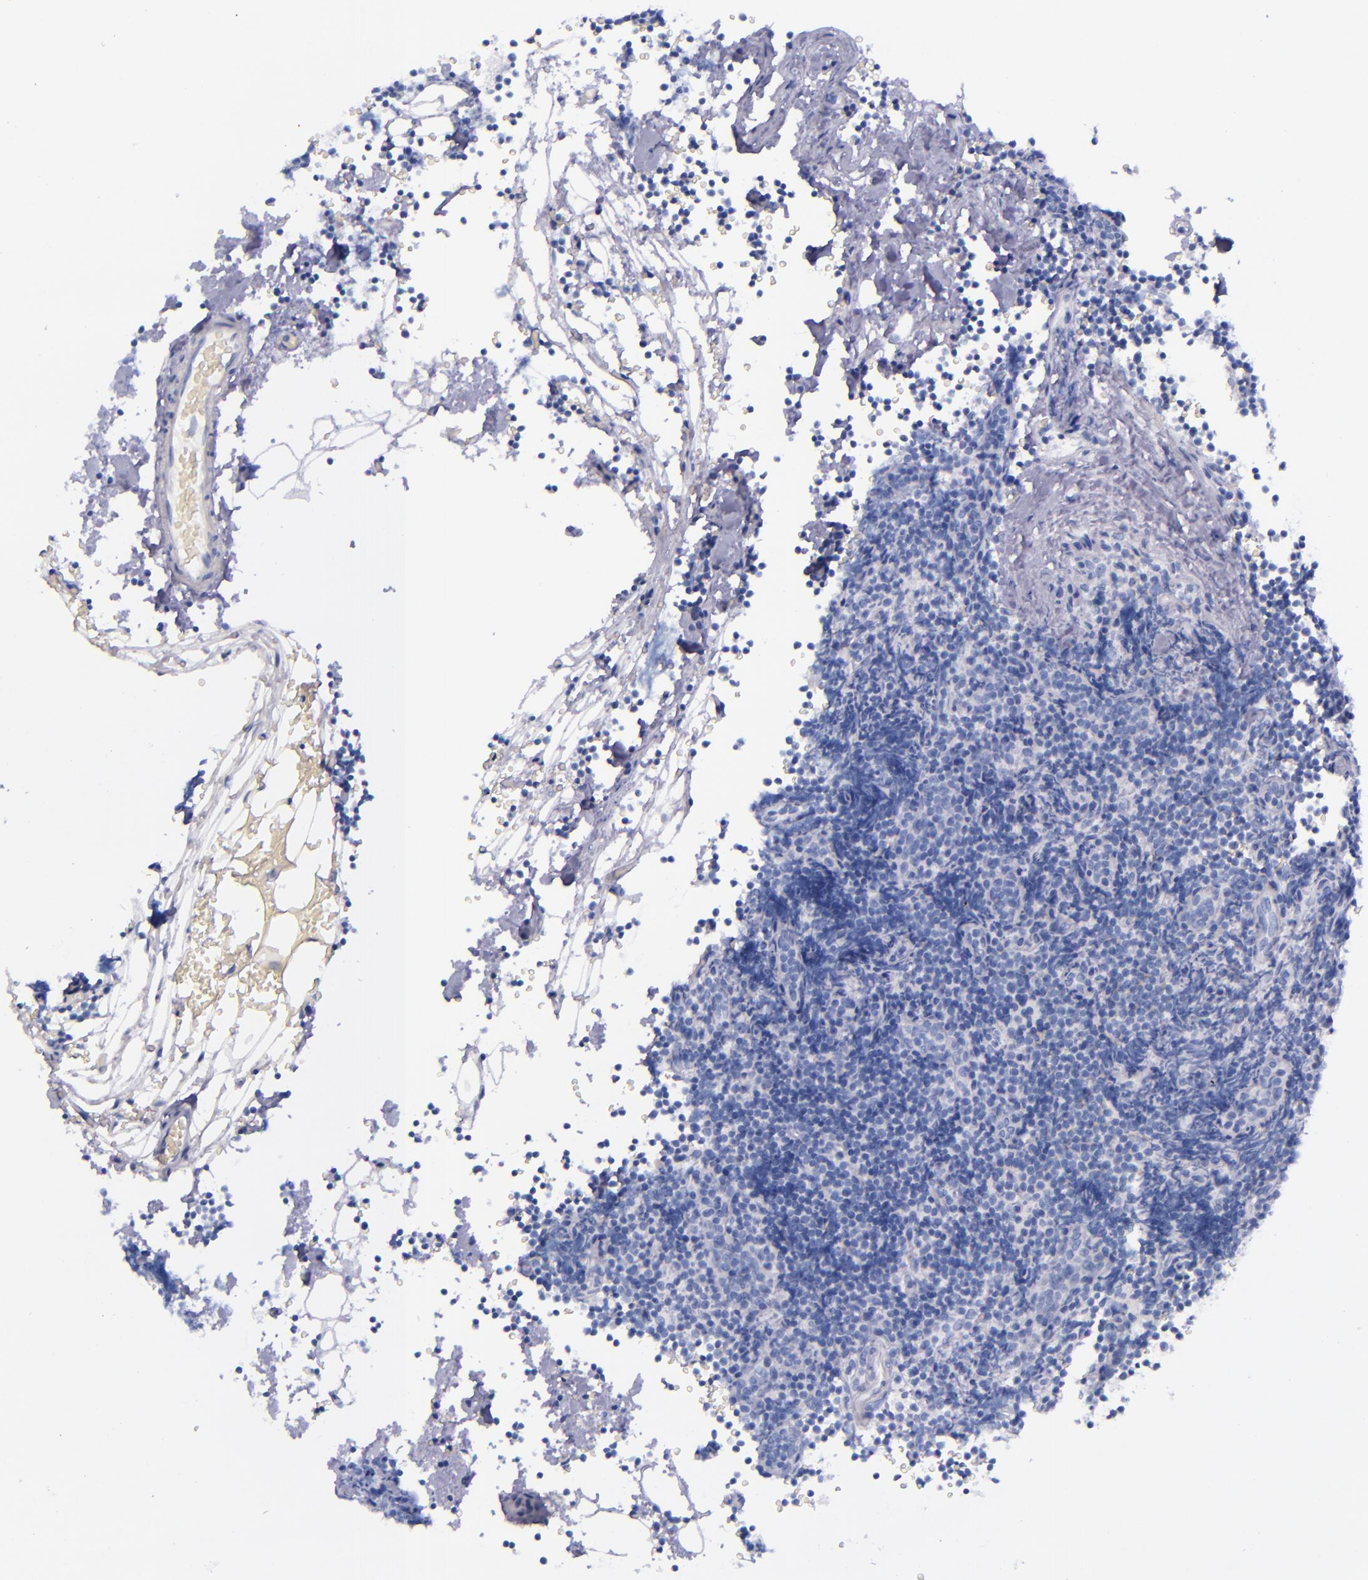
{"staining": {"intensity": "negative", "quantity": "none", "location": "none"}, "tissue": "lymphoma", "cell_type": "Tumor cells", "image_type": "cancer", "snomed": [{"axis": "morphology", "description": "Malignant lymphoma, non-Hodgkin's type, High grade"}, {"axis": "topography", "description": "Lymph node"}], "caption": "An immunohistochemistry histopathology image of lymphoma is shown. There is no staining in tumor cells of lymphoma. (Stains: DAB (3,3'-diaminobenzidine) immunohistochemistry (IHC) with hematoxylin counter stain, Microscopy: brightfield microscopy at high magnification).", "gene": "LAG3", "patient": {"sex": "female", "age": 58}}